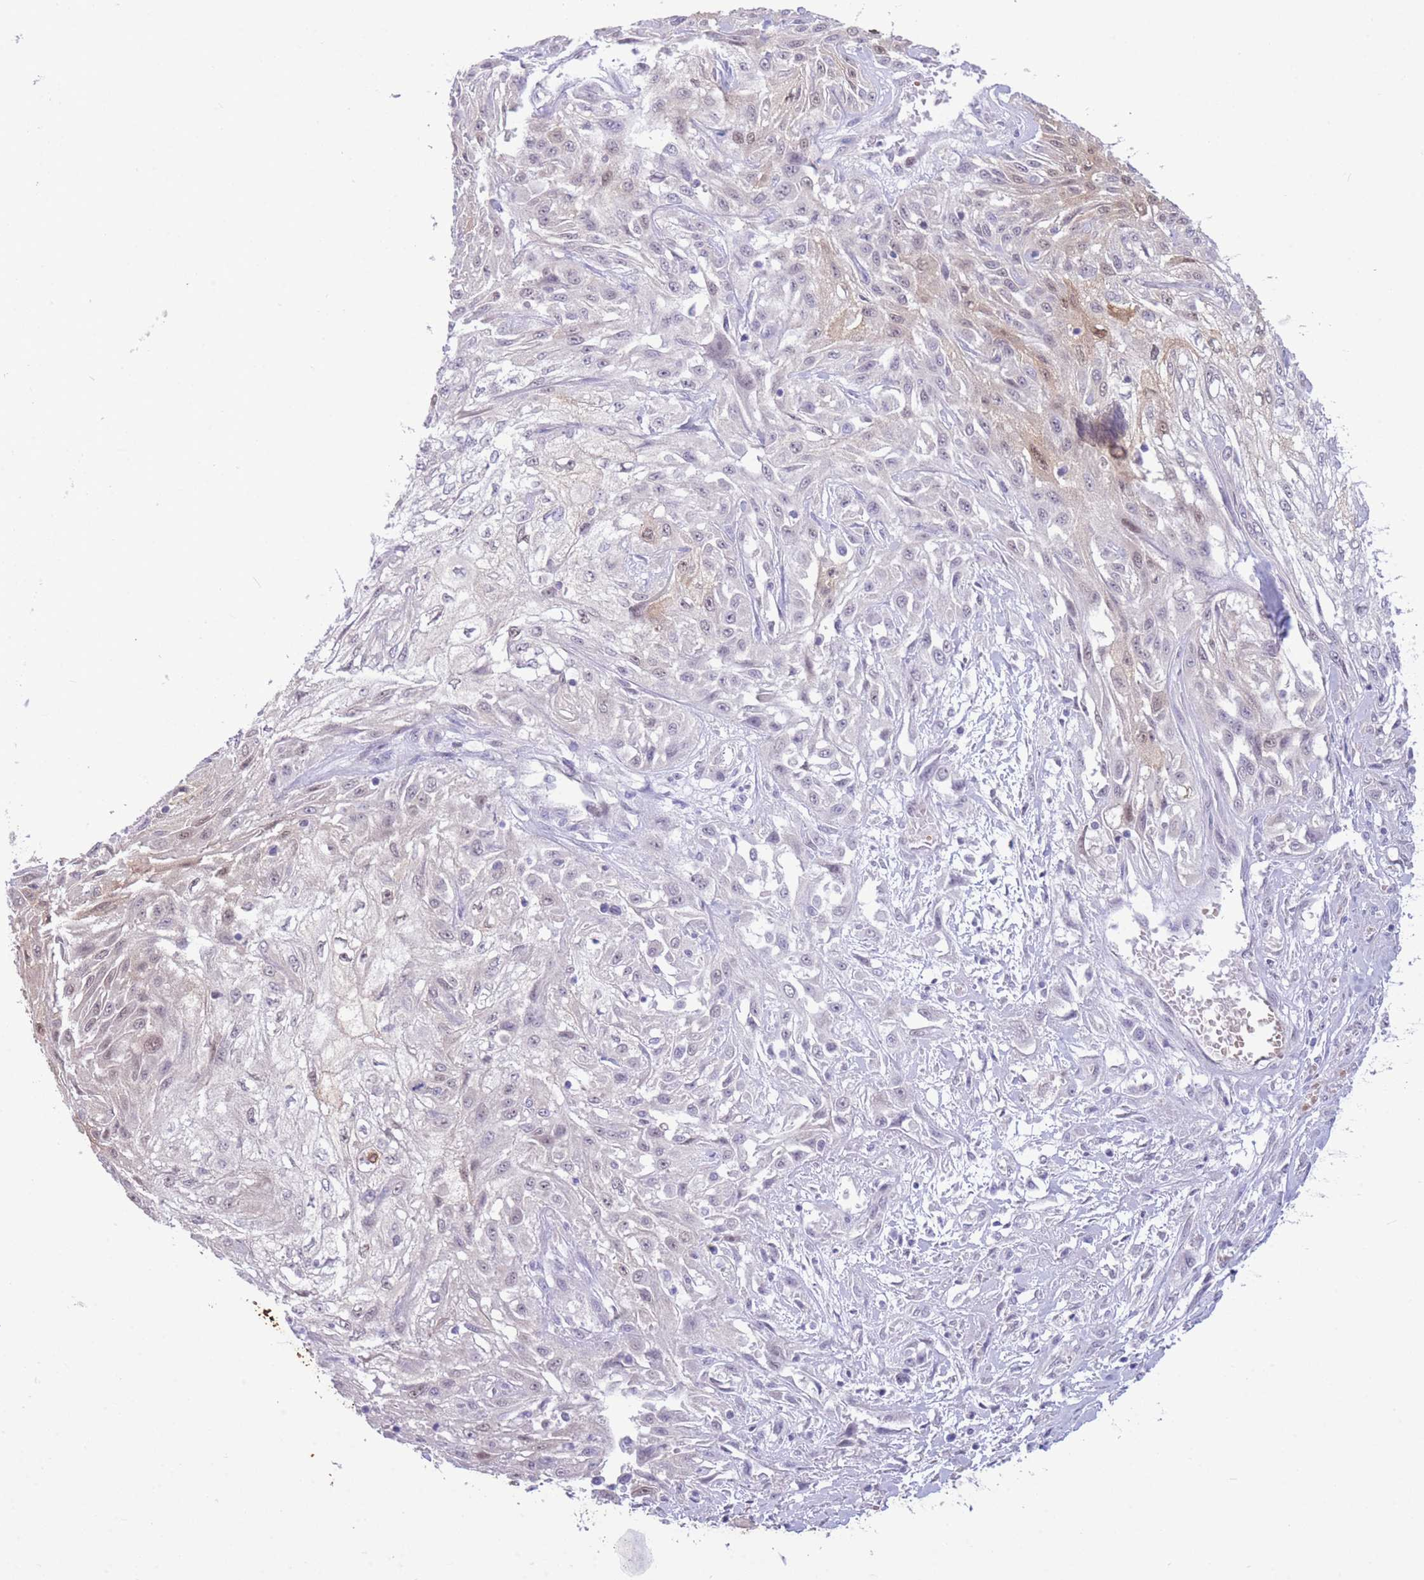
{"staining": {"intensity": "negative", "quantity": "none", "location": "none"}, "tissue": "skin cancer", "cell_type": "Tumor cells", "image_type": "cancer", "snomed": [{"axis": "morphology", "description": "Squamous cell carcinoma, NOS"}, {"axis": "morphology", "description": "Squamous cell carcinoma, metastatic, NOS"}, {"axis": "topography", "description": "Skin"}, {"axis": "topography", "description": "Lymph node"}], "caption": "The IHC histopathology image has no significant expression in tumor cells of skin metastatic squamous cell carcinoma tissue. (DAB immunohistochemistry (IHC), high magnification).", "gene": "FBXO46", "patient": {"sex": "male", "age": 75}}